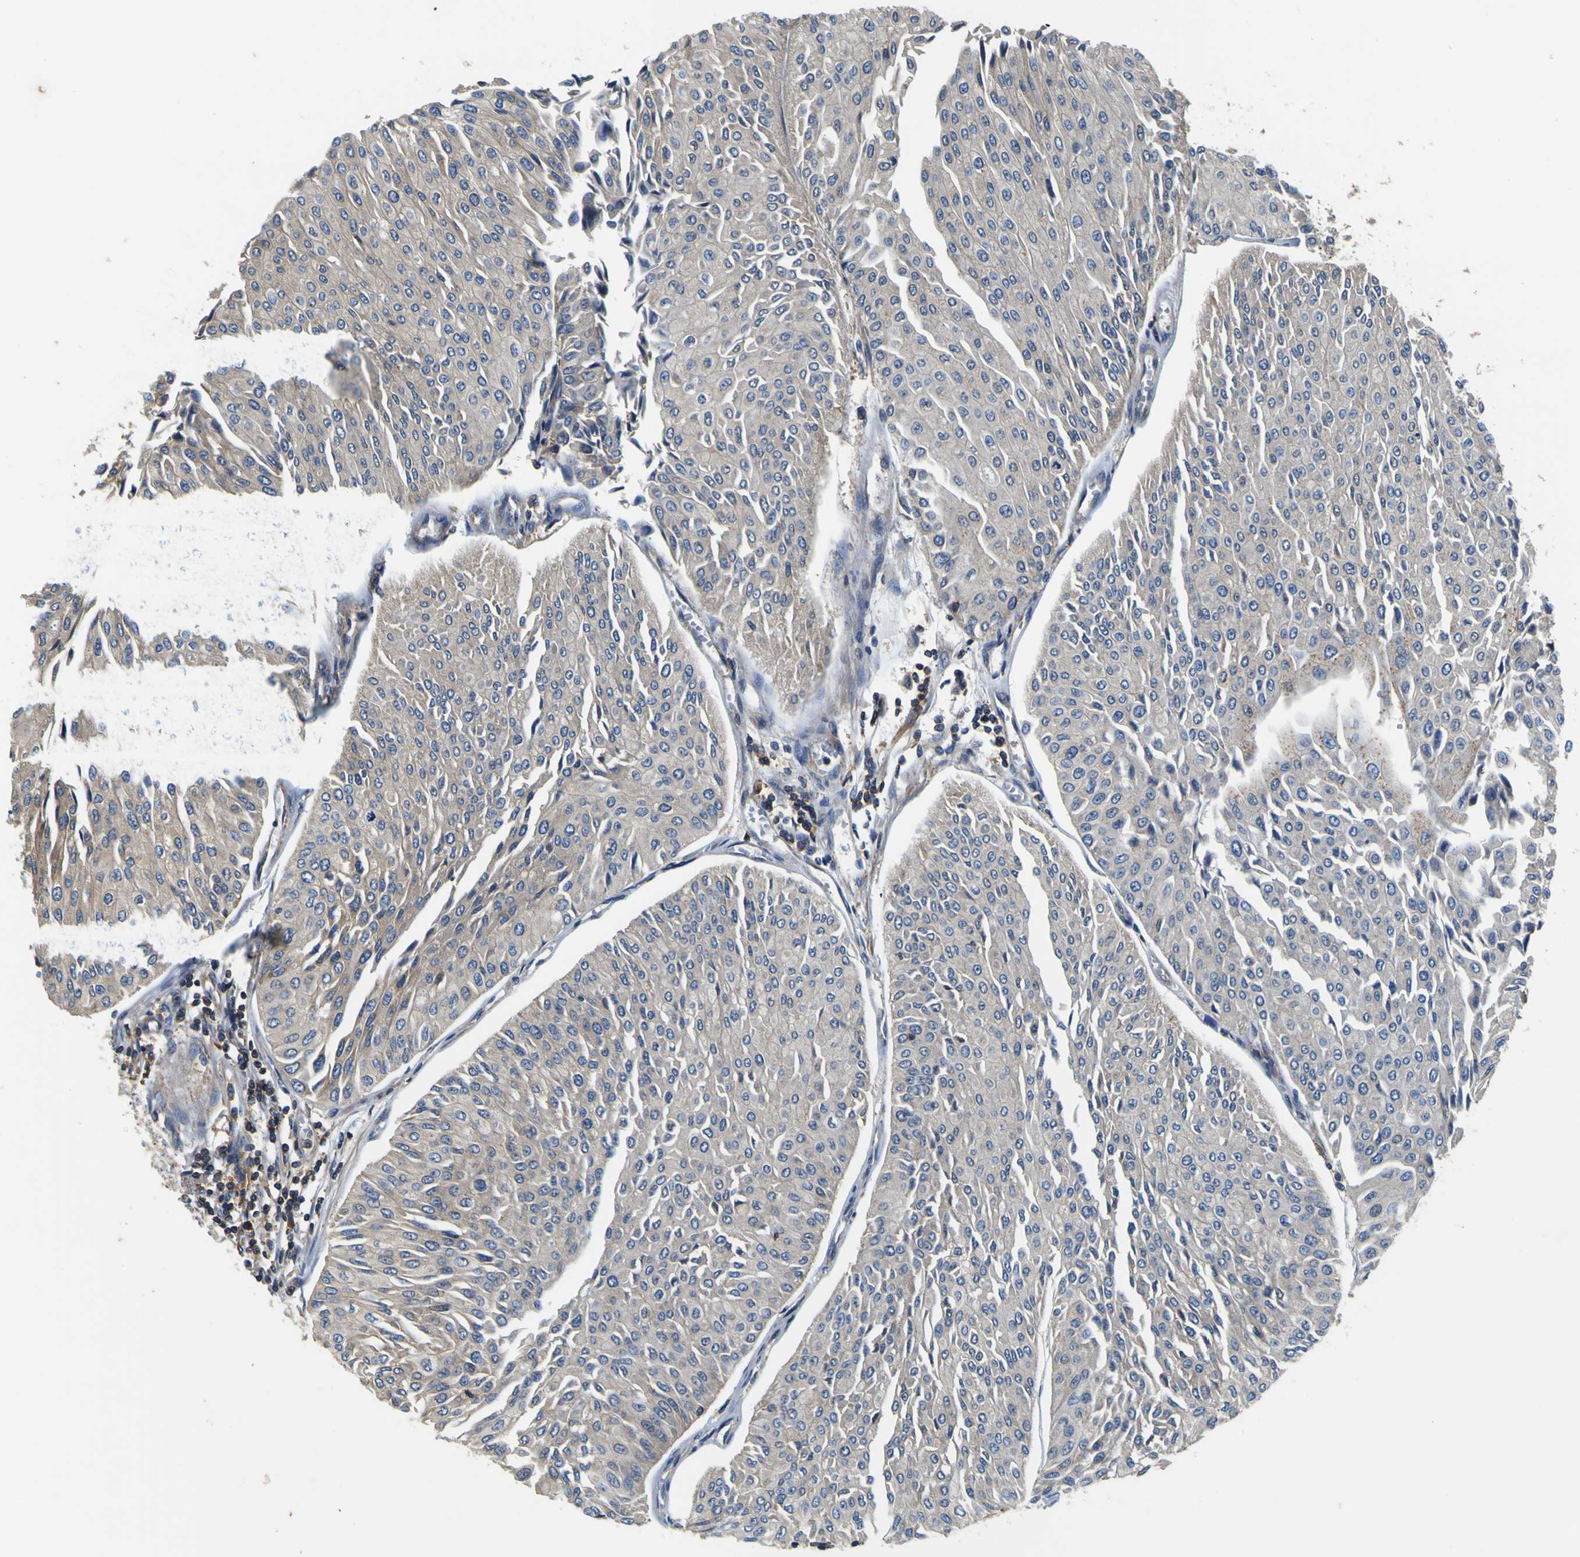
{"staining": {"intensity": "weak", "quantity": ">75%", "location": "cytoplasmic/membranous"}, "tissue": "urothelial cancer", "cell_type": "Tumor cells", "image_type": "cancer", "snomed": [{"axis": "morphology", "description": "Urothelial carcinoma, Low grade"}, {"axis": "topography", "description": "Urinary bladder"}], "caption": "Brown immunohistochemical staining in human urothelial carcinoma (low-grade) shows weak cytoplasmic/membranous expression in about >75% of tumor cells. Using DAB (3,3'-diaminobenzidine) (brown) and hematoxylin (blue) stains, captured at high magnification using brightfield microscopy.", "gene": "CNR2", "patient": {"sex": "male", "age": 67}}